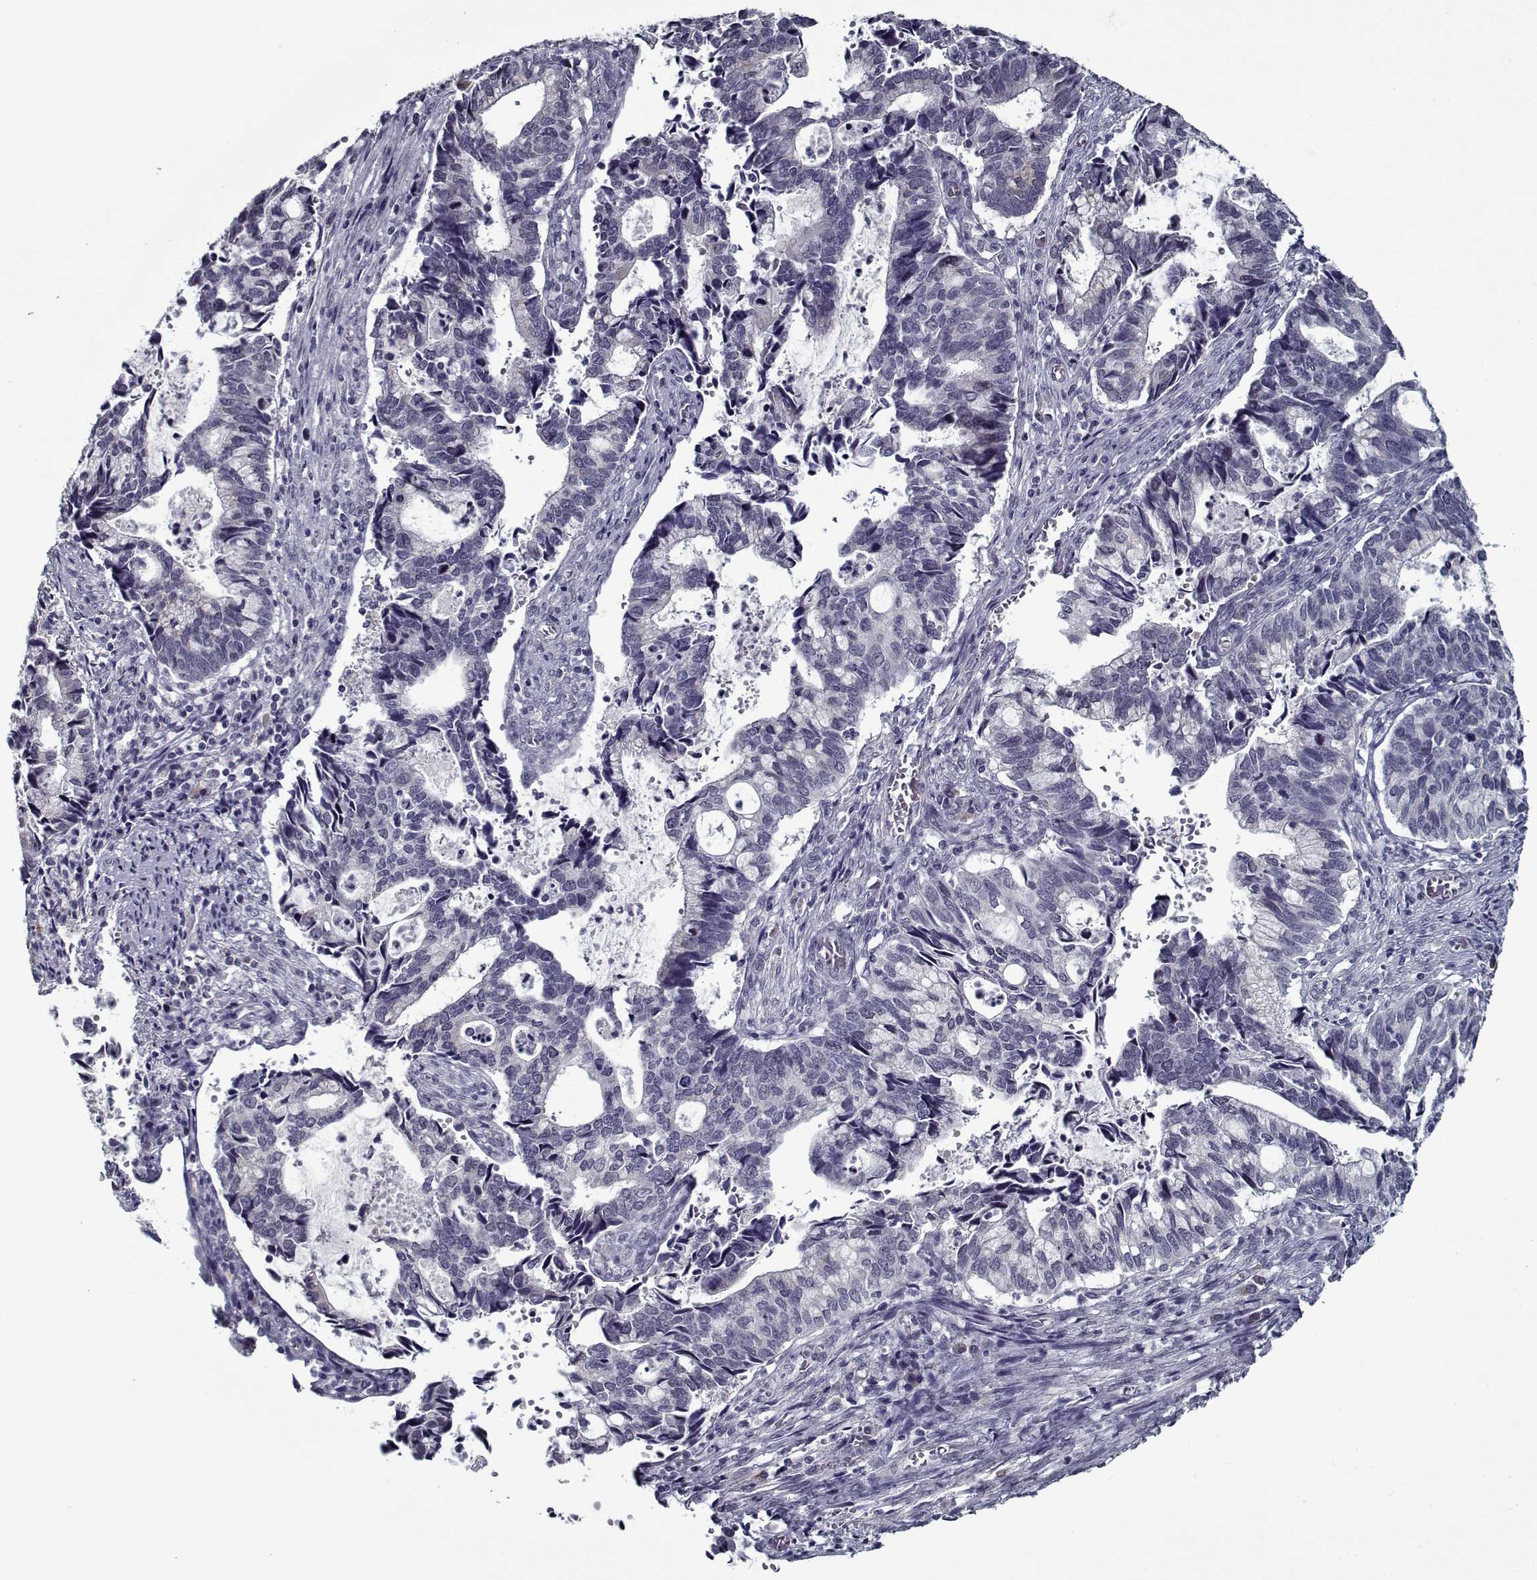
{"staining": {"intensity": "negative", "quantity": "none", "location": "none"}, "tissue": "cervical cancer", "cell_type": "Tumor cells", "image_type": "cancer", "snomed": [{"axis": "morphology", "description": "Adenocarcinoma, NOS"}, {"axis": "topography", "description": "Cervix"}], "caption": "Cervical adenocarcinoma stained for a protein using immunohistochemistry demonstrates no expression tumor cells.", "gene": "SEC16B", "patient": {"sex": "female", "age": 42}}